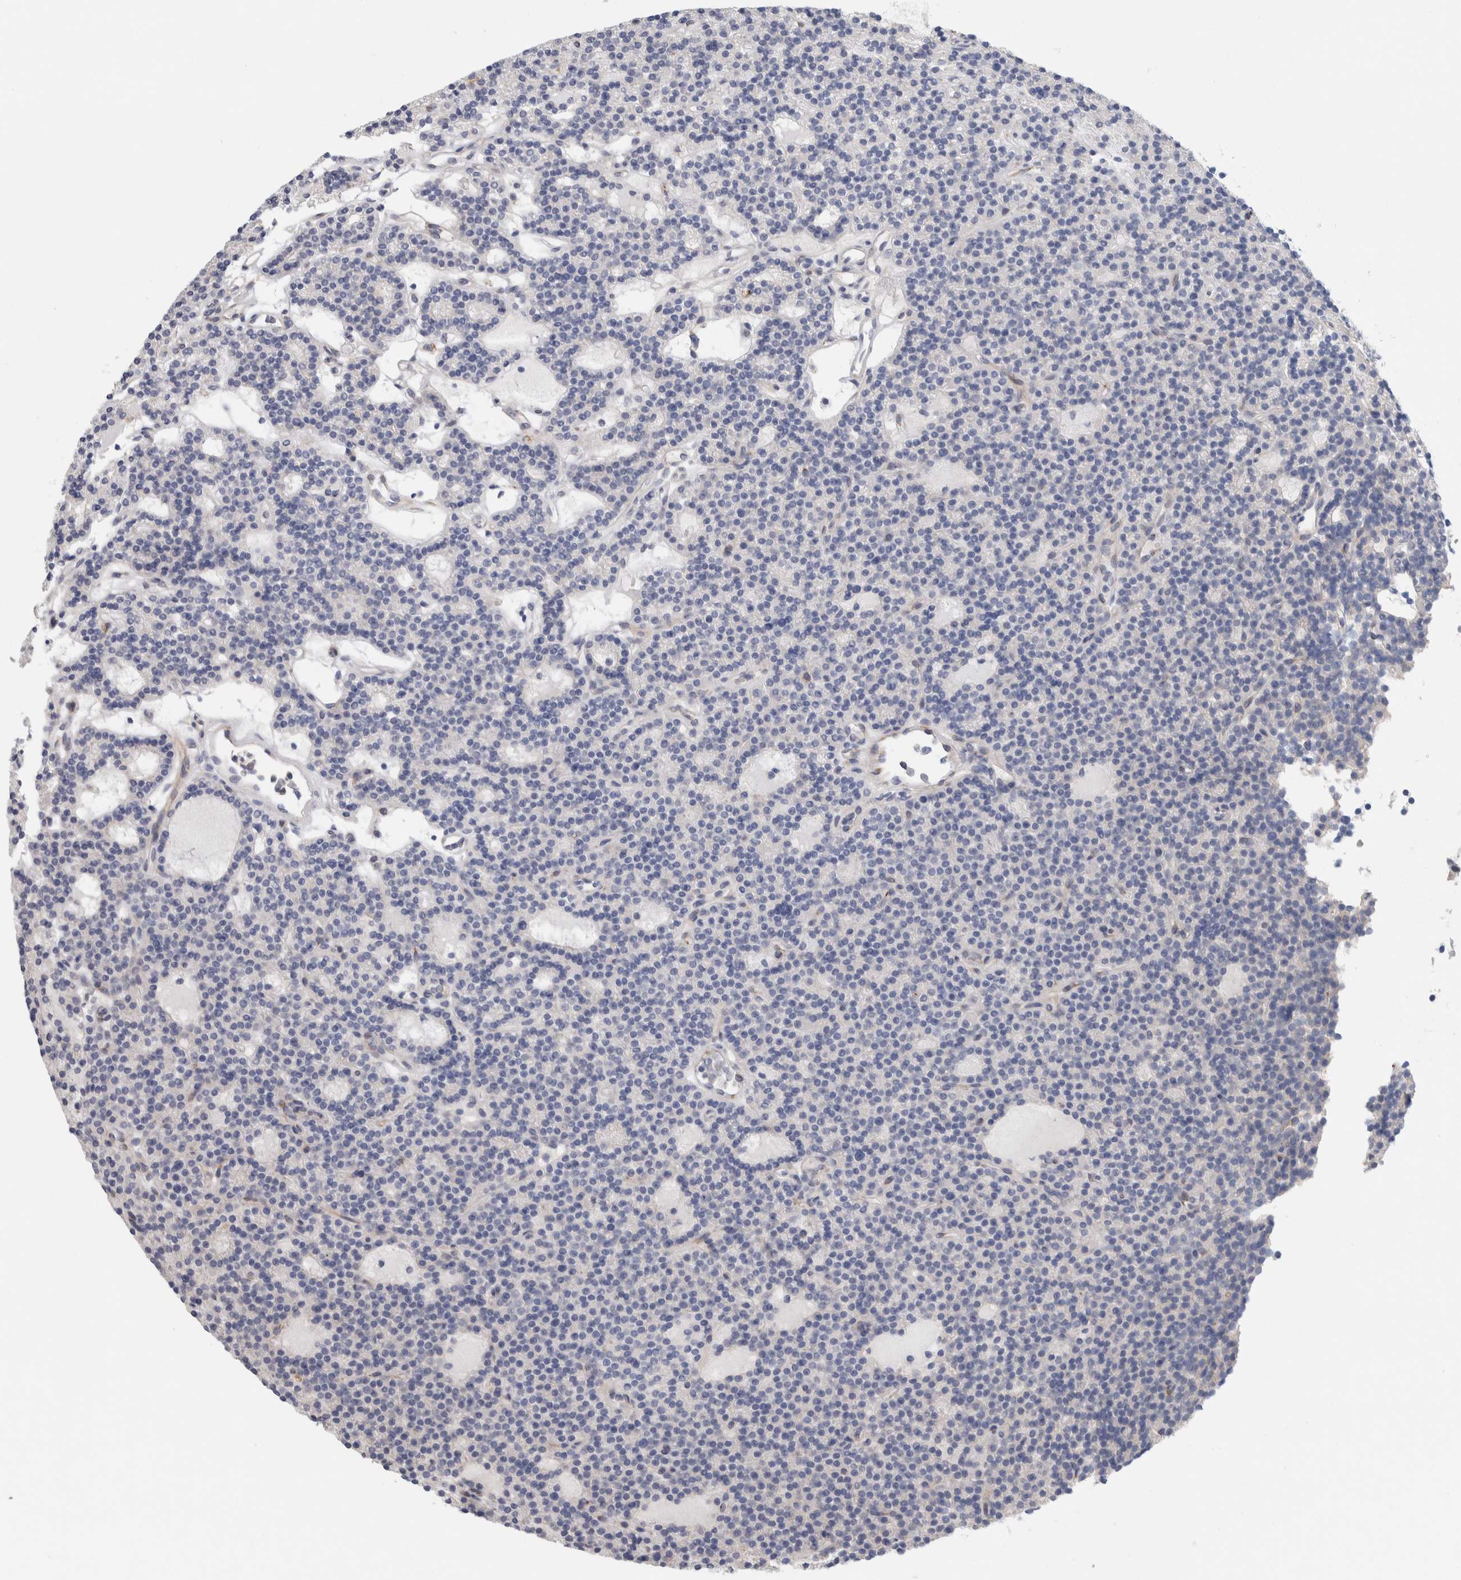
{"staining": {"intensity": "negative", "quantity": "none", "location": "none"}, "tissue": "parathyroid gland", "cell_type": "Glandular cells", "image_type": "normal", "snomed": [{"axis": "morphology", "description": "Normal tissue, NOS"}, {"axis": "topography", "description": "Parathyroid gland"}], "caption": "A micrograph of parathyroid gland stained for a protein exhibits no brown staining in glandular cells. (Stains: DAB (3,3'-diaminobenzidine) IHC with hematoxylin counter stain, Microscopy: brightfield microscopy at high magnification).", "gene": "ENGASE", "patient": {"sex": "male", "age": 75}}